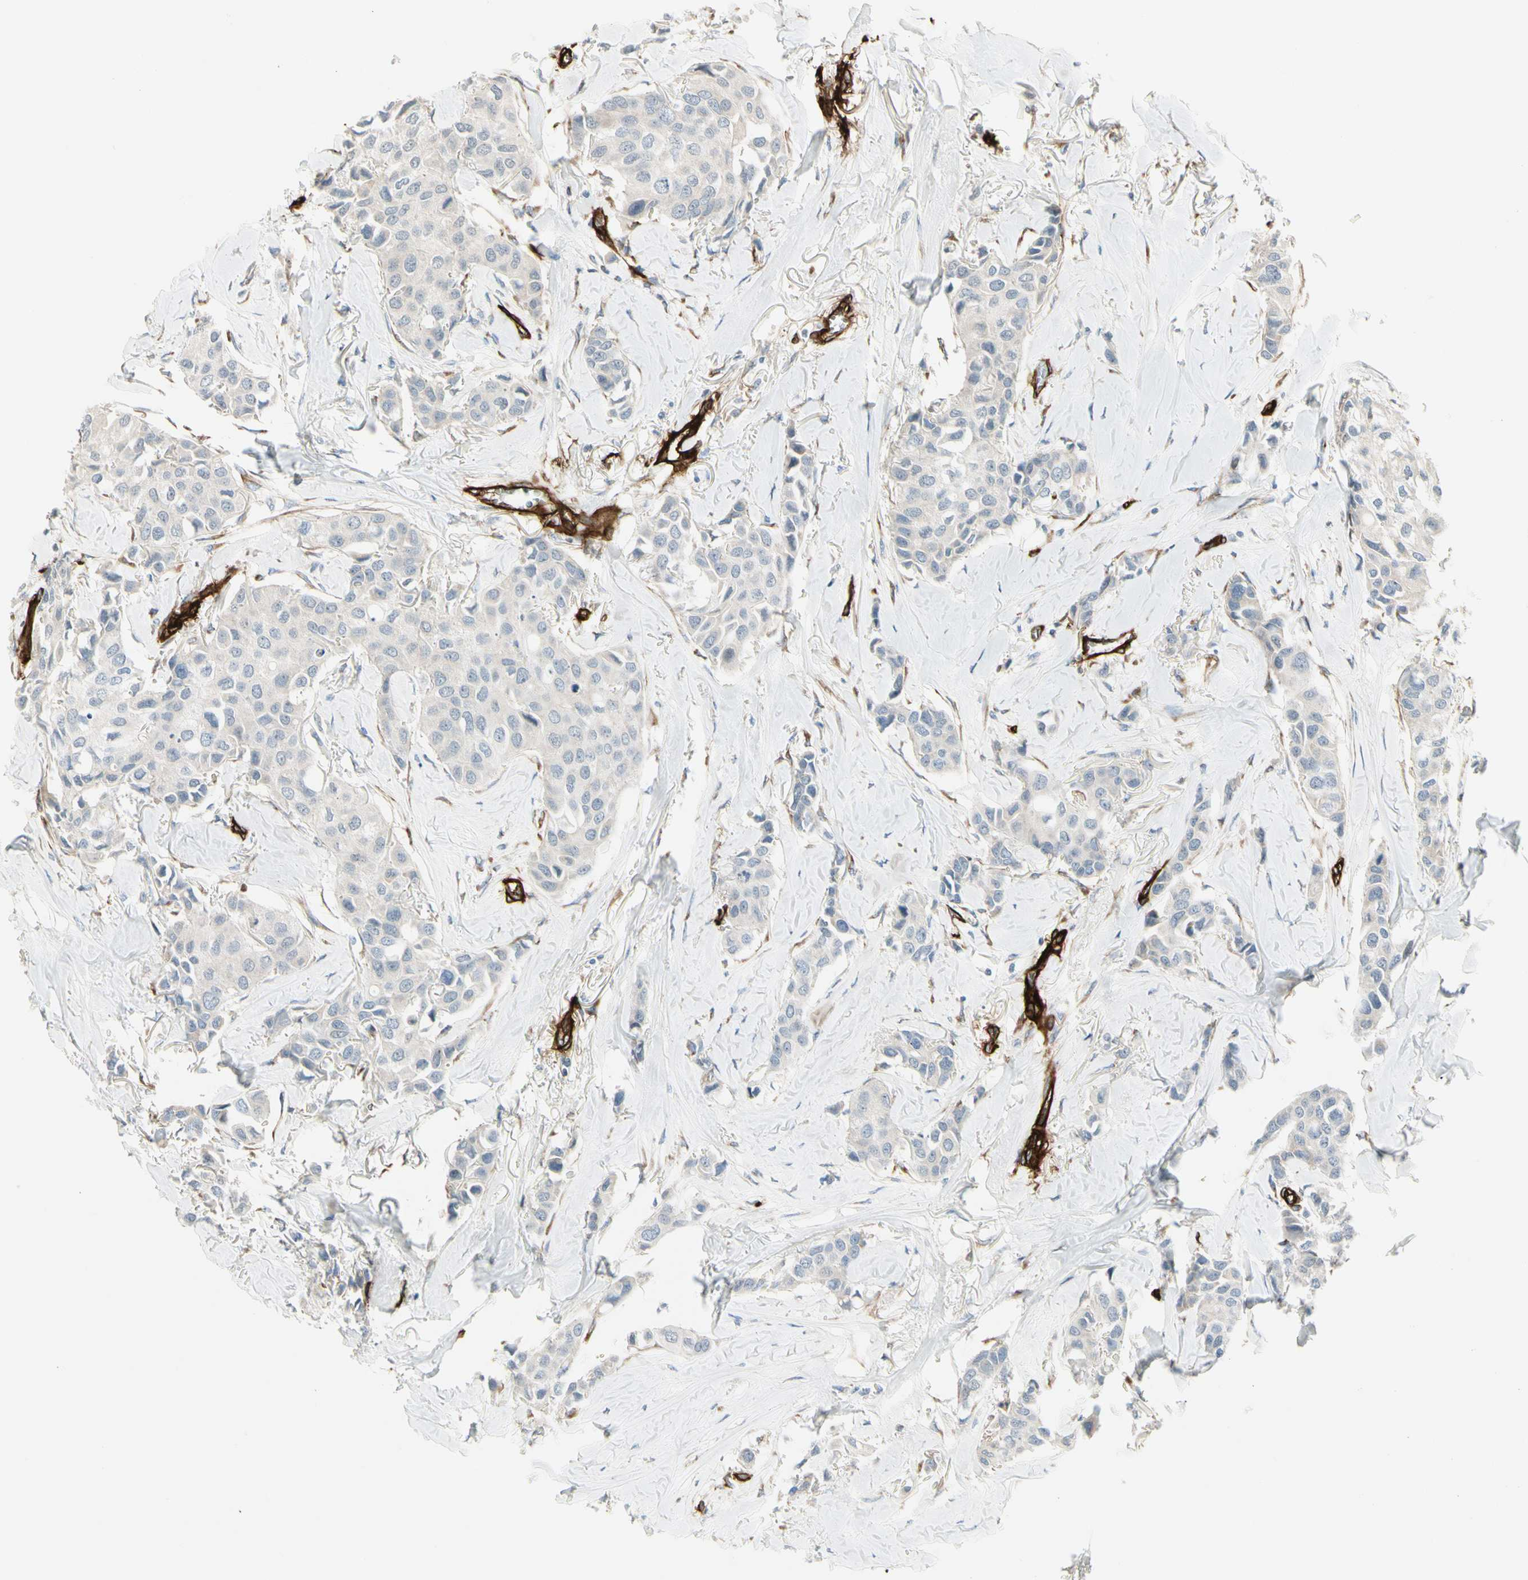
{"staining": {"intensity": "negative", "quantity": "none", "location": "none"}, "tissue": "breast cancer", "cell_type": "Tumor cells", "image_type": "cancer", "snomed": [{"axis": "morphology", "description": "Duct carcinoma"}, {"axis": "topography", "description": "Breast"}], "caption": "Immunohistochemical staining of human breast infiltrating ductal carcinoma exhibits no significant positivity in tumor cells.", "gene": "MCAM", "patient": {"sex": "female", "age": 80}}